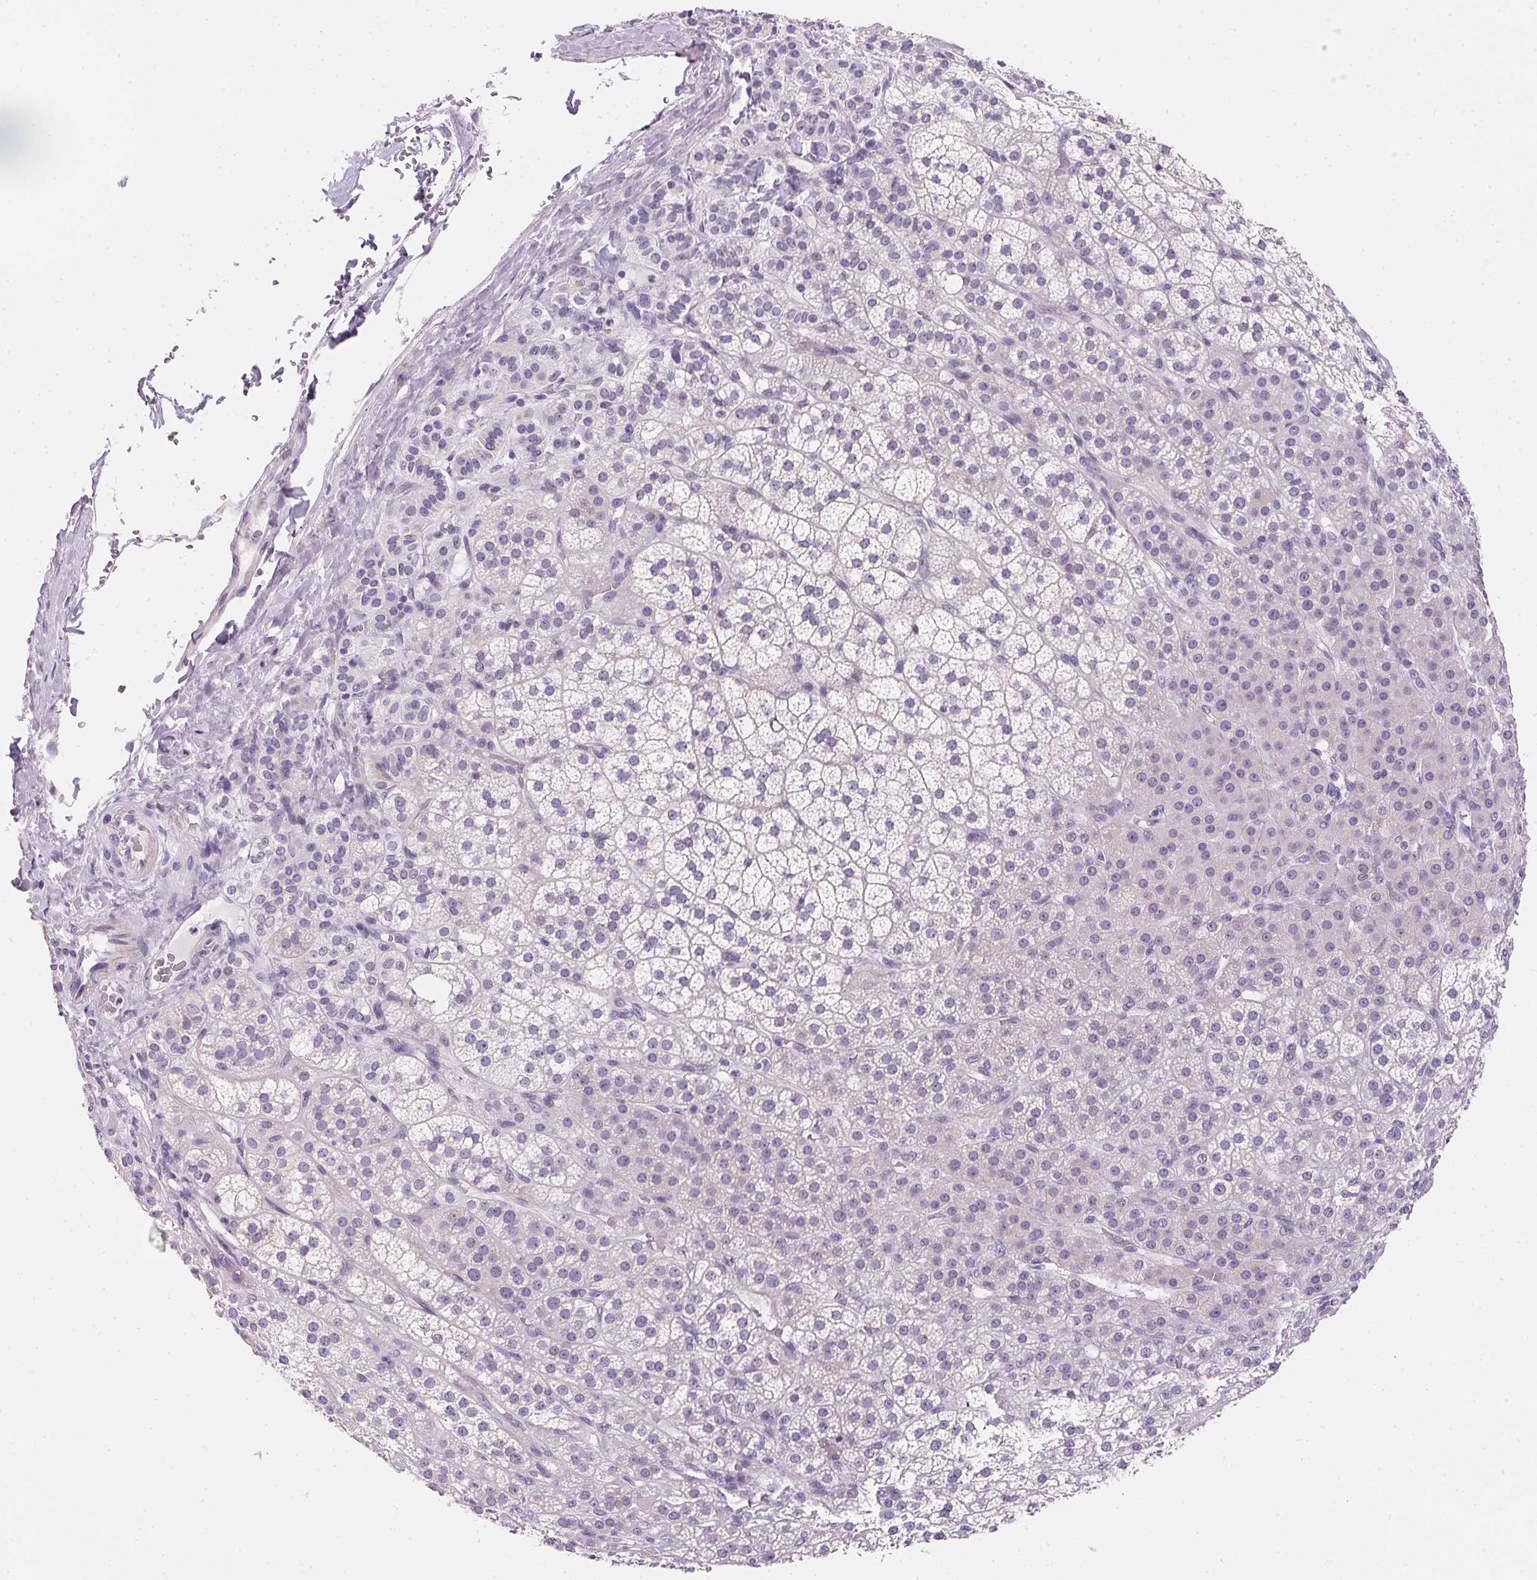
{"staining": {"intensity": "negative", "quantity": "none", "location": "none"}, "tissue": "adrenal gland", "cell_type": "Glandular cells", "image_type": "normal", "snomed": [{"axis": "morphology", "description": "Normal tissue, NOS"}, {"axis": "topography", "description": "Adrenal gland"}], "caption": "The histopathology image reveals no staining of glandular cells in benign adrenal gland.", "gene": "AQP5", "patient": {"sex": "female", "age": 60}}